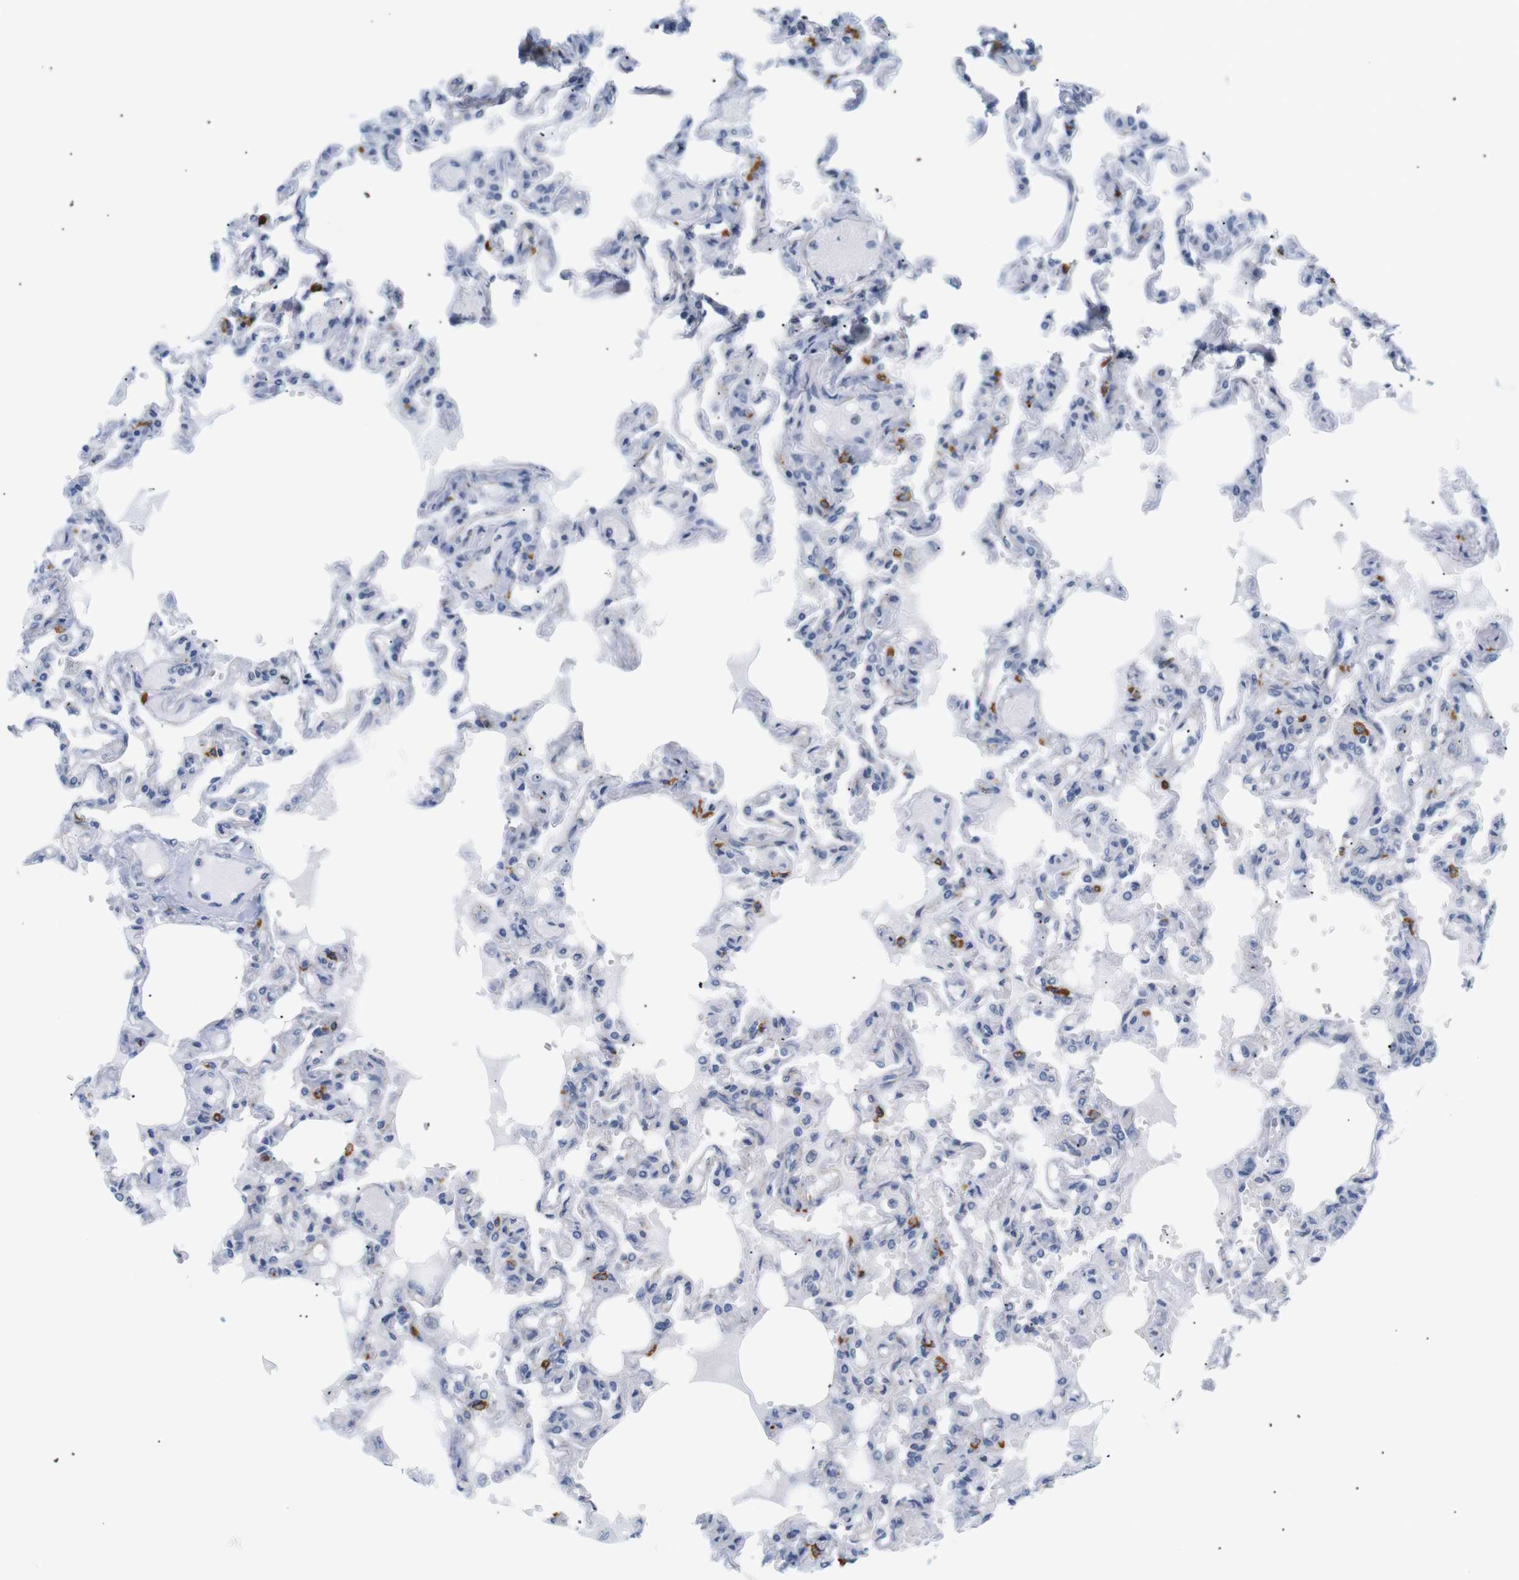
{"staining": {"intensity": "negative", "quantity": "none", "location": "none"}, "tissue": "lung", "cell_type": "Alveolar cells", "image_type": "normal", "snomed": [{"axis": "morphology", "description": "Normal tissue, NOS"}, {"axis": "topography", "description": "Lung"}], "caption": "Photomicrograph shows no significant protein positivity in alveolar cells of unremarkable lung. (DAB immunohistochemistry, high magnification).", "gene": "STMN3", "patient": {"sex": "male", "age": 21}}